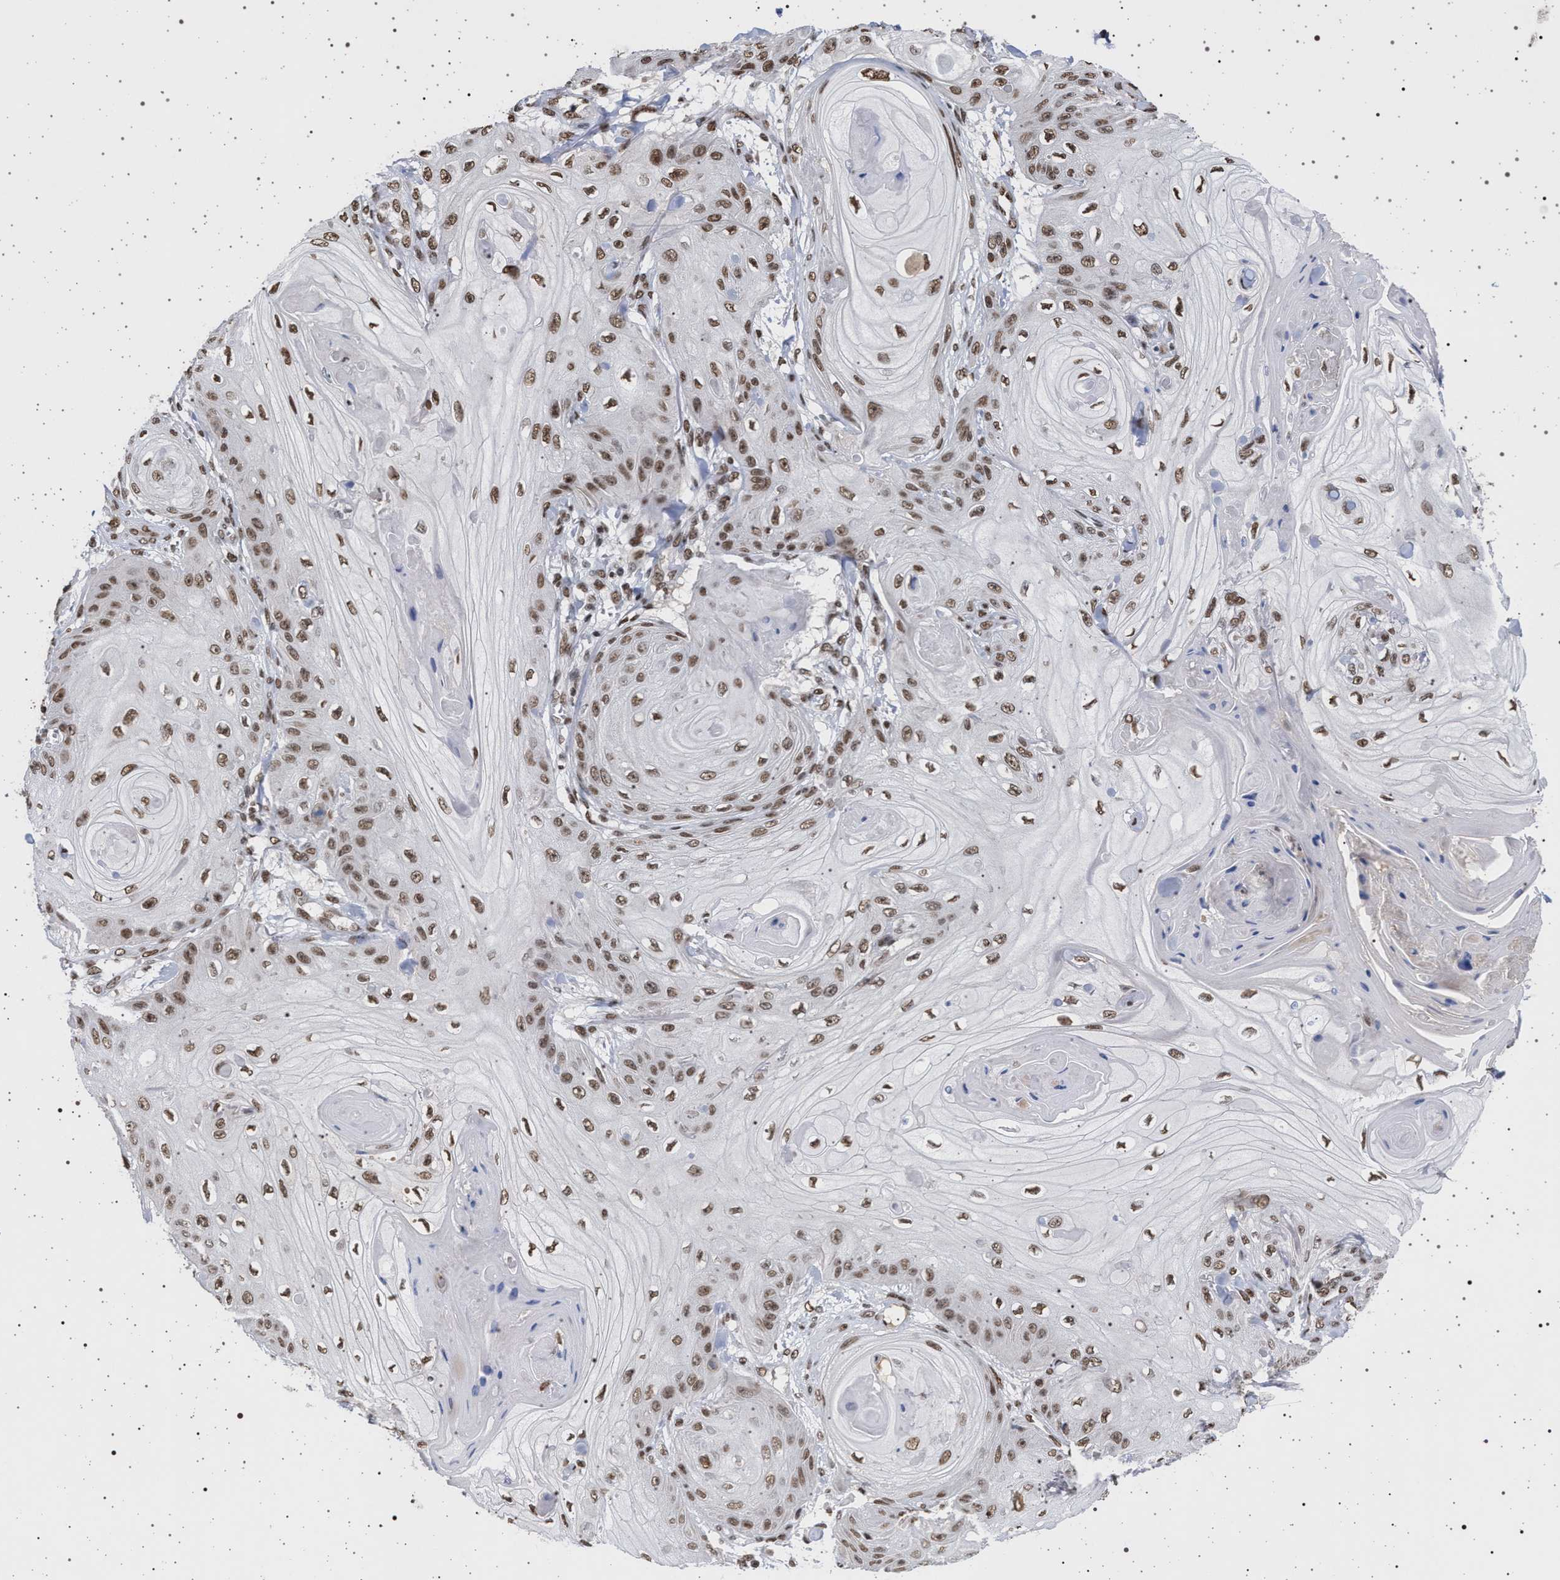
{"staining": {"intensity": "moderate", "quantity": ">75%", "location": "nuclear"}, "tissue": "skin cancer", "cell_type": "Tumor cells", "image_type": "cancer", "snomed": [{"axis": "morphology", "description": "Squamous cell carcinoma, NOS"}, {"axis": "topography", "description": "Skin"}], "caption": "Protein staining reveals moderate nuclear staining in about >75% of tumor cells in skin cancer. The staining was performed using DAB, with brown indicating positive protein expression. Nuclei are stained blue with hematoxylin.", "gene": "PHF12", "patient": {"sex": "male", "age": 74}}